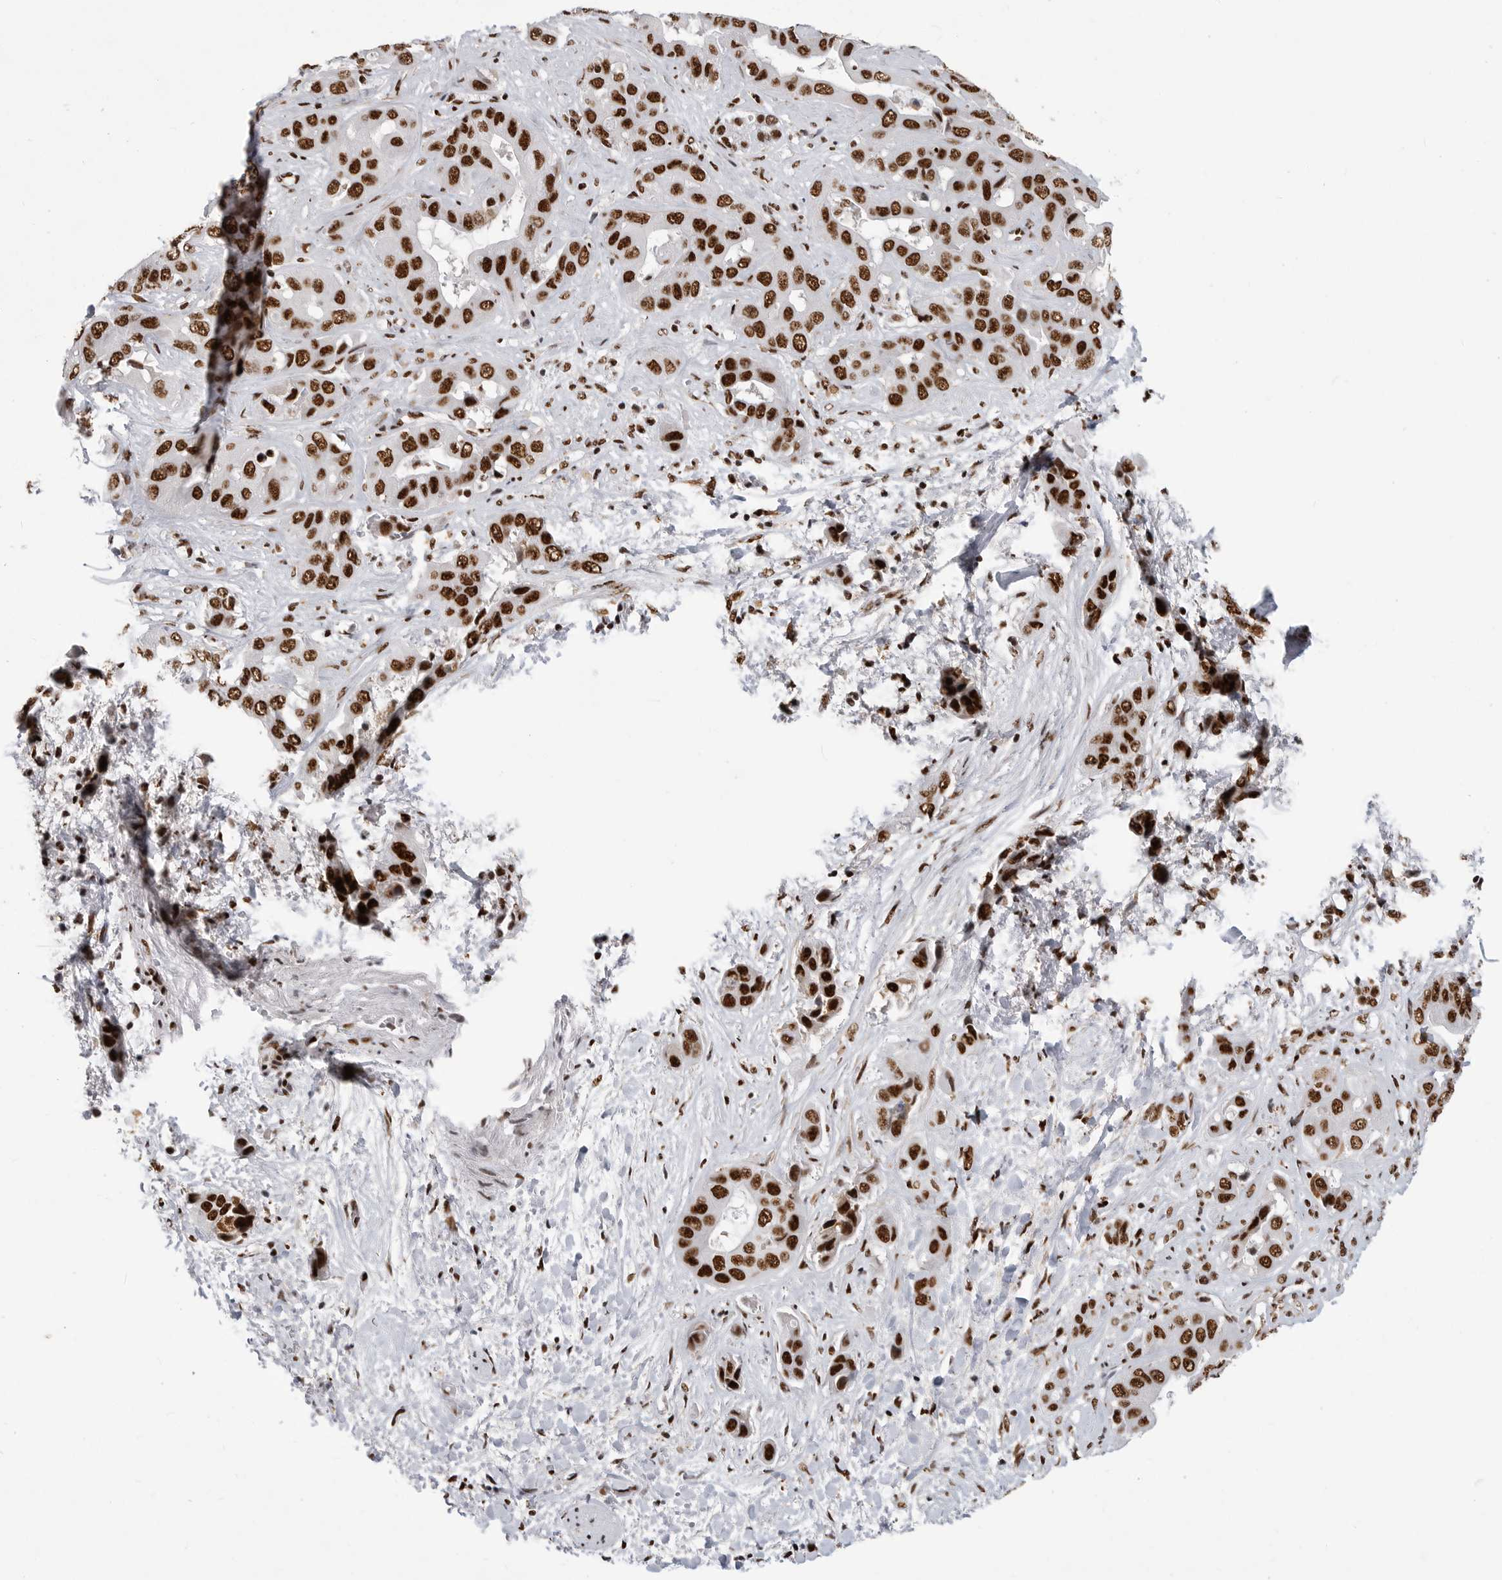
{"staining": {"intensity": "strong", "quantity": ">75%", "location": "nuclear"}, "tissue": "liver cancer", "cell_type": "Tumor cells", "image_type": "cancer", "snomed": [{"axis": "morphology", "description": "Cholangiocarcinoma"}, {"axis": "topography", "description": "Liver"}], "caption": "About >75% of tumor cells in liver cancer (cholangiocarcinoma) reveal strong nuclear protein expression as visualized by brown immunohistochemical staining.", "gene": "BCLAF1", "patient": {"sex": "female", "age": 52}}